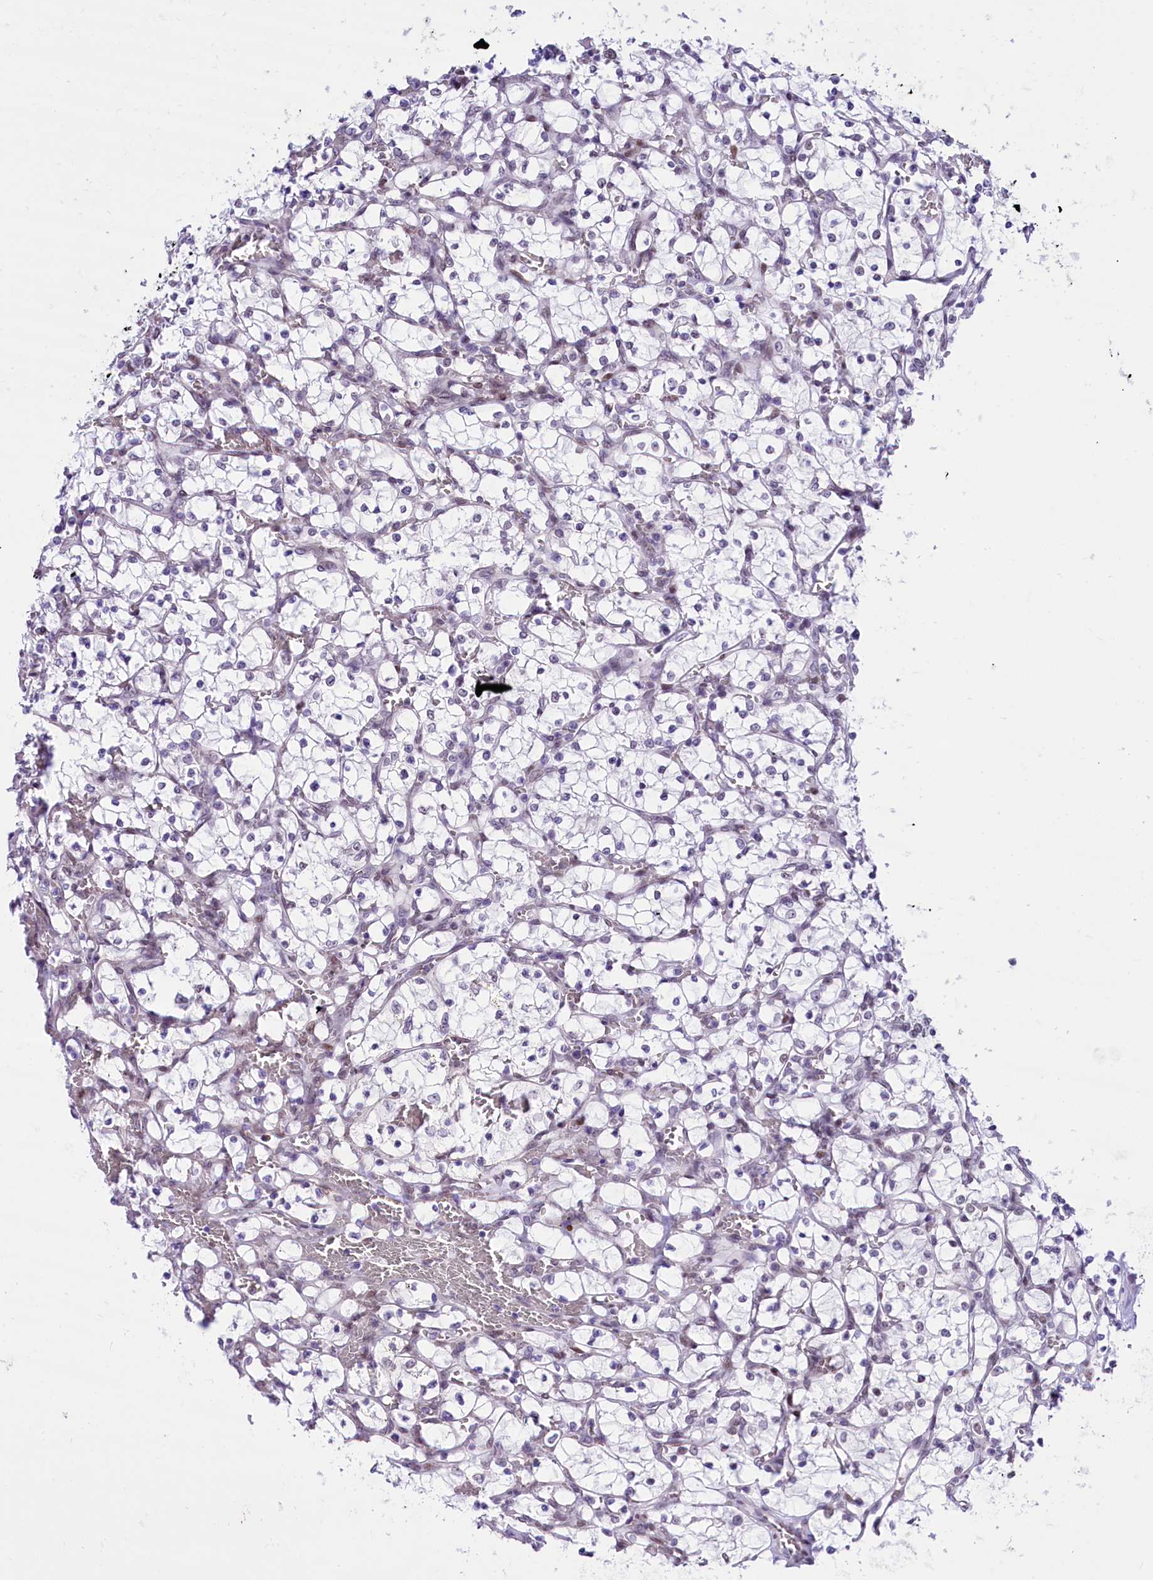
{"staining": {"intensity": "negative", "quantity": "none", "location": "none"}, "tissue": "renal cancer", "cell_type": "Tumor cells", "image_type": "cancer", "snomed": [{"axis": "morphology", "description": "Adenocarcinoma, NOS"}, {"axis": "topography", "description": "Kidney"}], "caption": "This is an immunohistochemistry (IHC) image of adenocarcinoma (renal). There is no staining in tumor cells.", "gene": "RPS6KB1", "patient": {"sex": "female", "age": 69}}